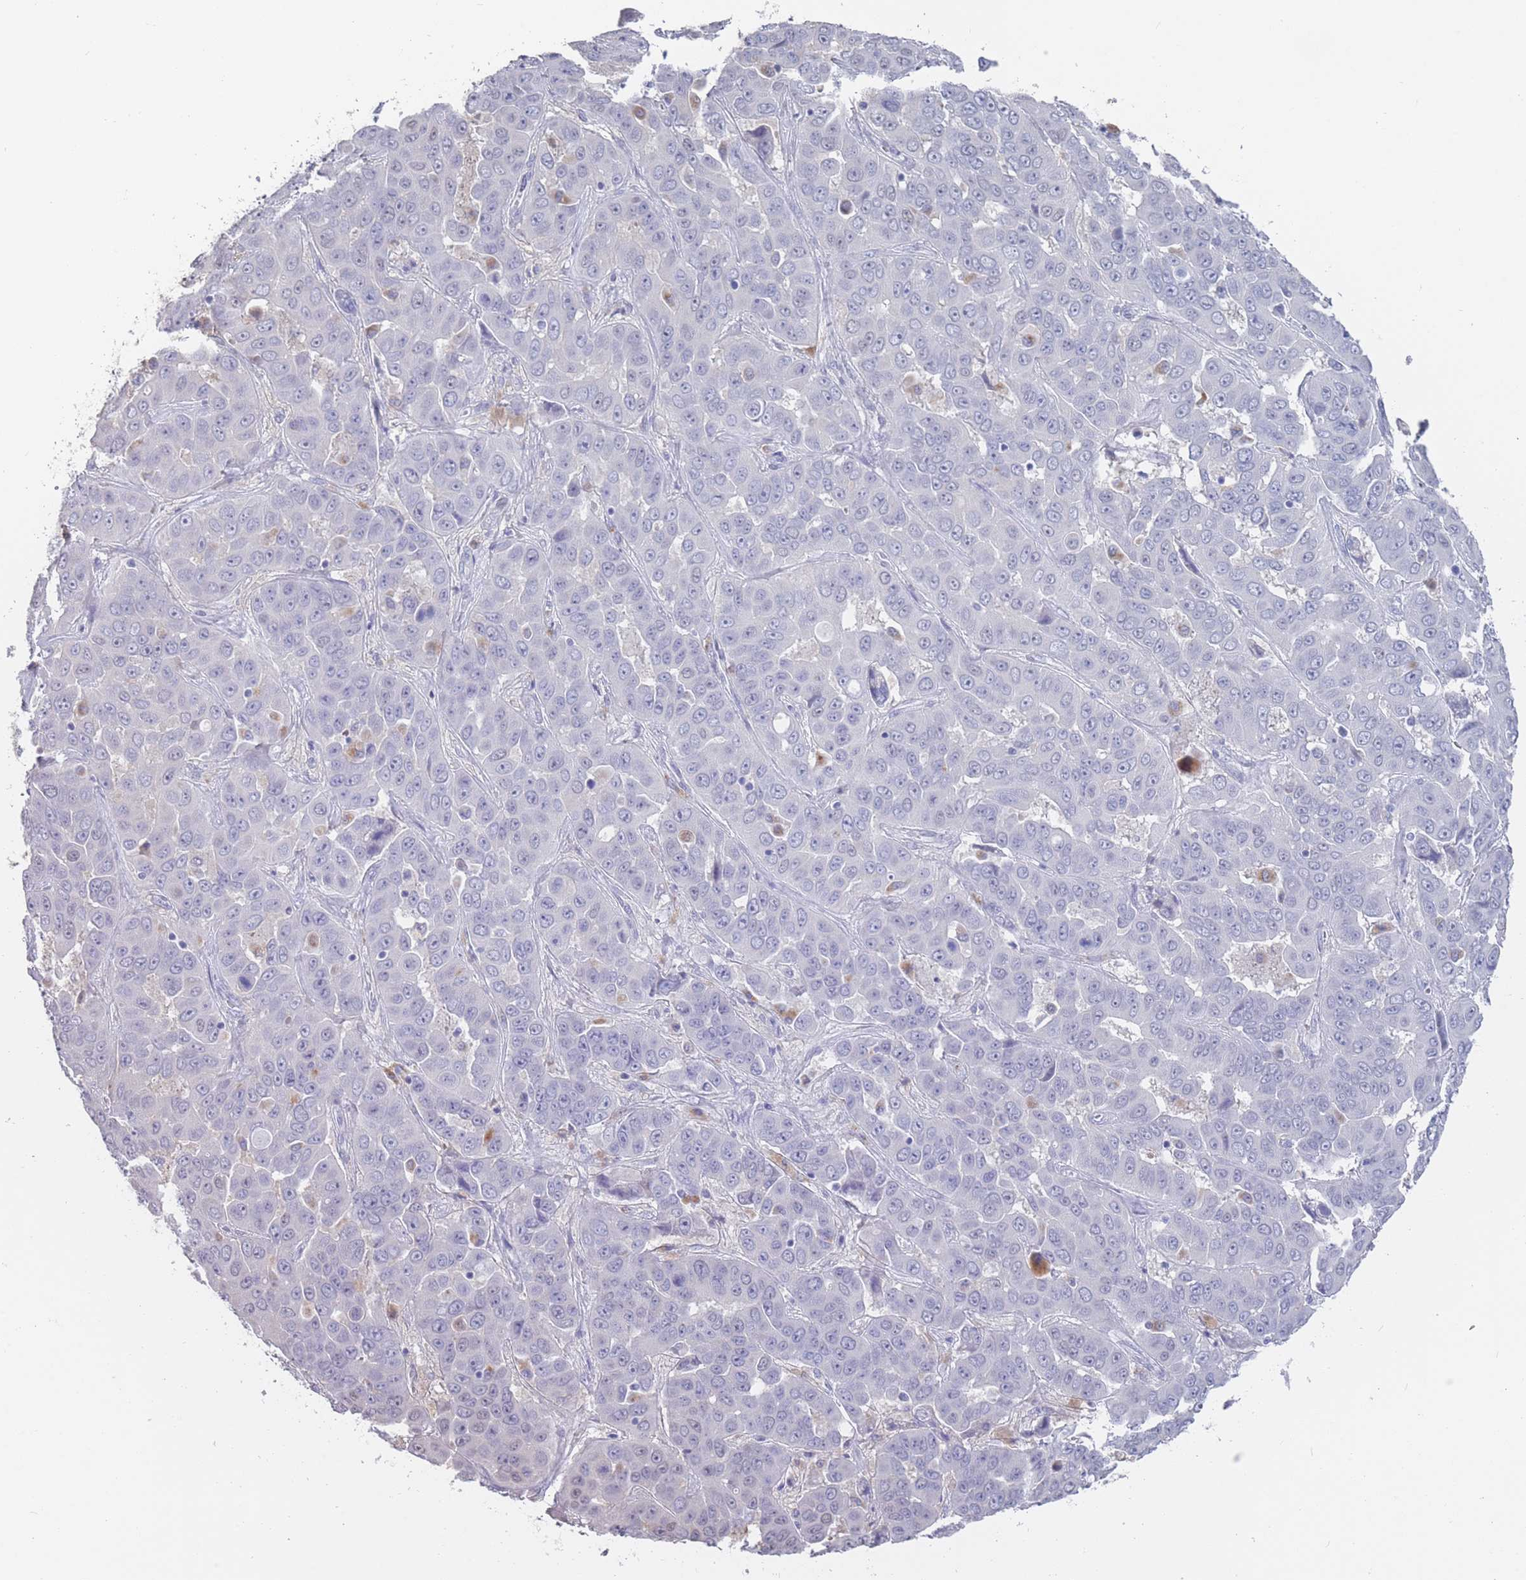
{"staining": {"intensity": "negative", "quantity": "none", "location": "none"}, "tissue": "liver cancer", "cell_type": "Tumor cells", "image_type": "cancer", "snomed": [{"axis": "morphology", "description": "Cholangiocarcinoma"}, {"axis": "topography", "description": "Liver"}], "caption": "Immunohistochemistry of human cholangiocarcinoma (liver) reveals no positivity in tumor cells.", "gene": "CYP51A1", "patient": {"sex": "female", "age": 52}}